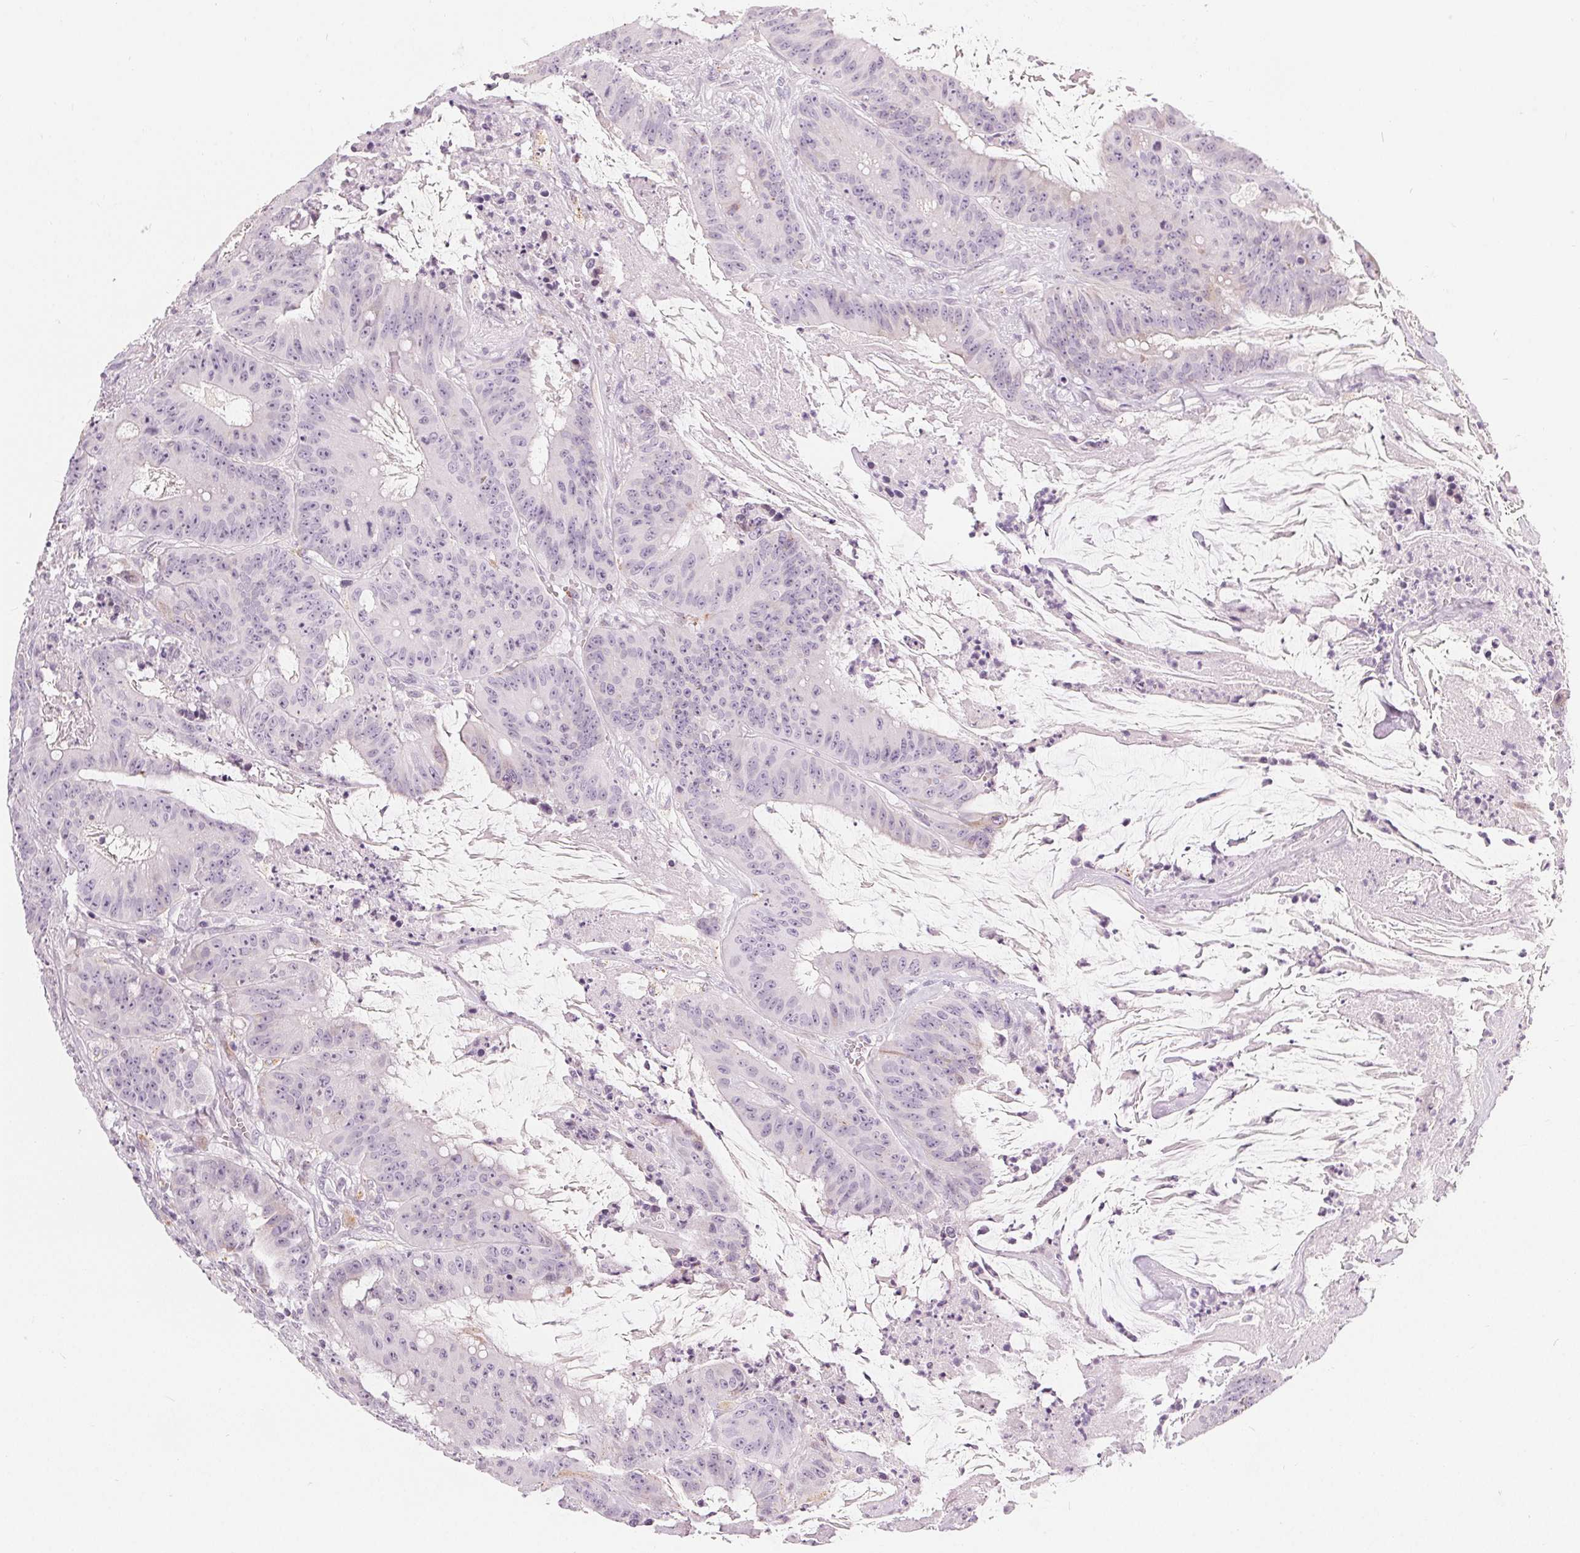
{"staining": {"intensity": "negative", "quantity": "none", "location": "none"}, "tissue": "colorectal cancer", "cell_type": "Tumor cells", "image_type": "cancer", "snomed": [{"axis": "morphology", "description": "Adenocarcinoma, NOS"}, {"axis": "topography", "description": "Colon"}], "caption": "Photomicrograph shows no significant protein staining in tumor cells of adenocarcinoma (colorectal). The staining was performed using DAB (3,3'-diaminobenzidine) to visualize the protein expression in brown, while the nuclei were stained in blue with hematoxylin (Magnification: 20x).", "gene": "HOPX", "patient": {"sex": "male", "age": 33}}